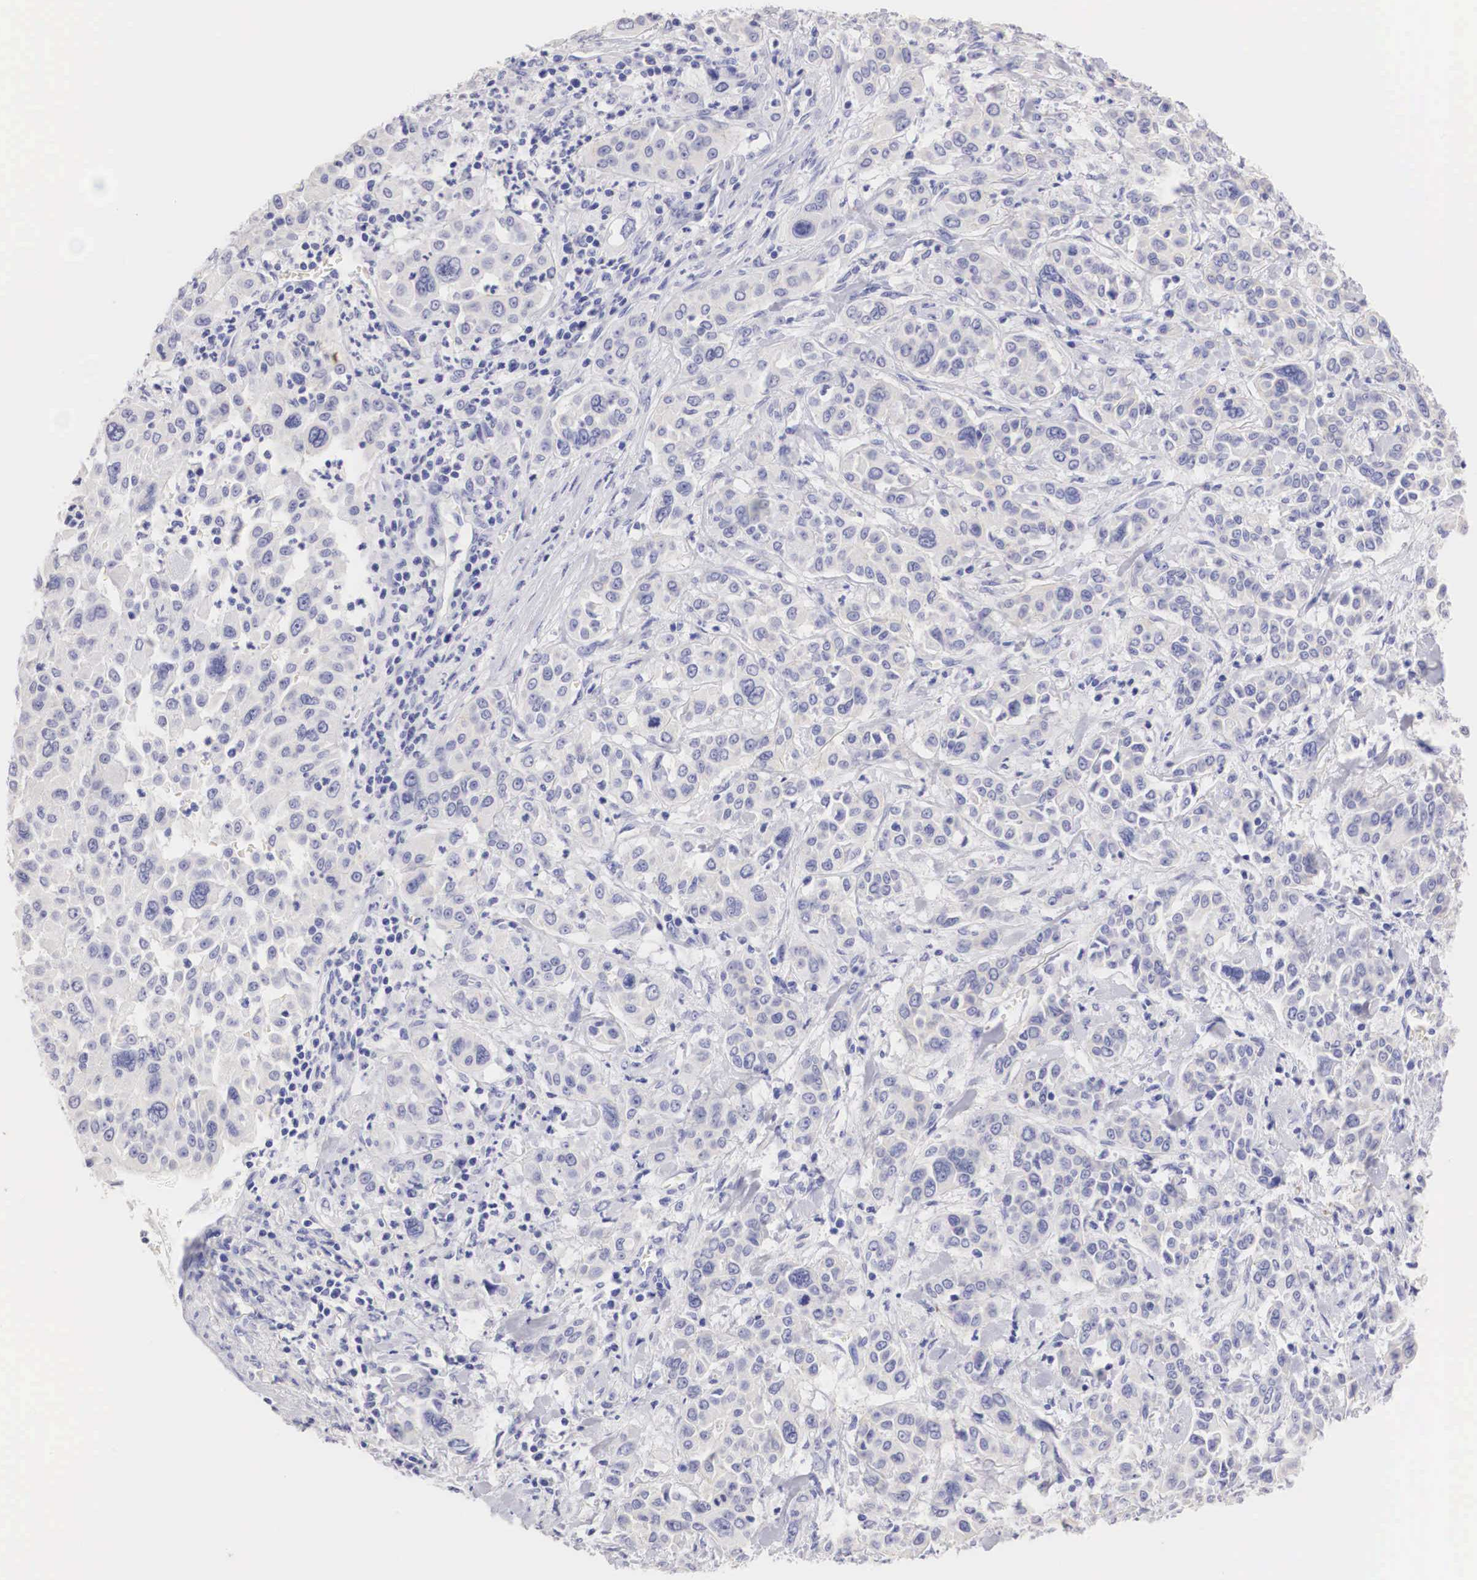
{"staining": {"intensity": "negative", "quantity": "none", "location": "none"}, "tissue": "pancreatic cancer", "cell_type": "Tumor cells", "image_type": "cancer", "snomed": [{"axis": "morphology", "description": "Adenocarcinoma, NOS"}, {"axis": "topography", "description": "Pancreas"}], "caption": "Photomicrograph shows no significant protein expression in tumor cells of pancreatic cancer.", "gene": "ERBB2", "patient": {"sex": "female", "age": 52}}